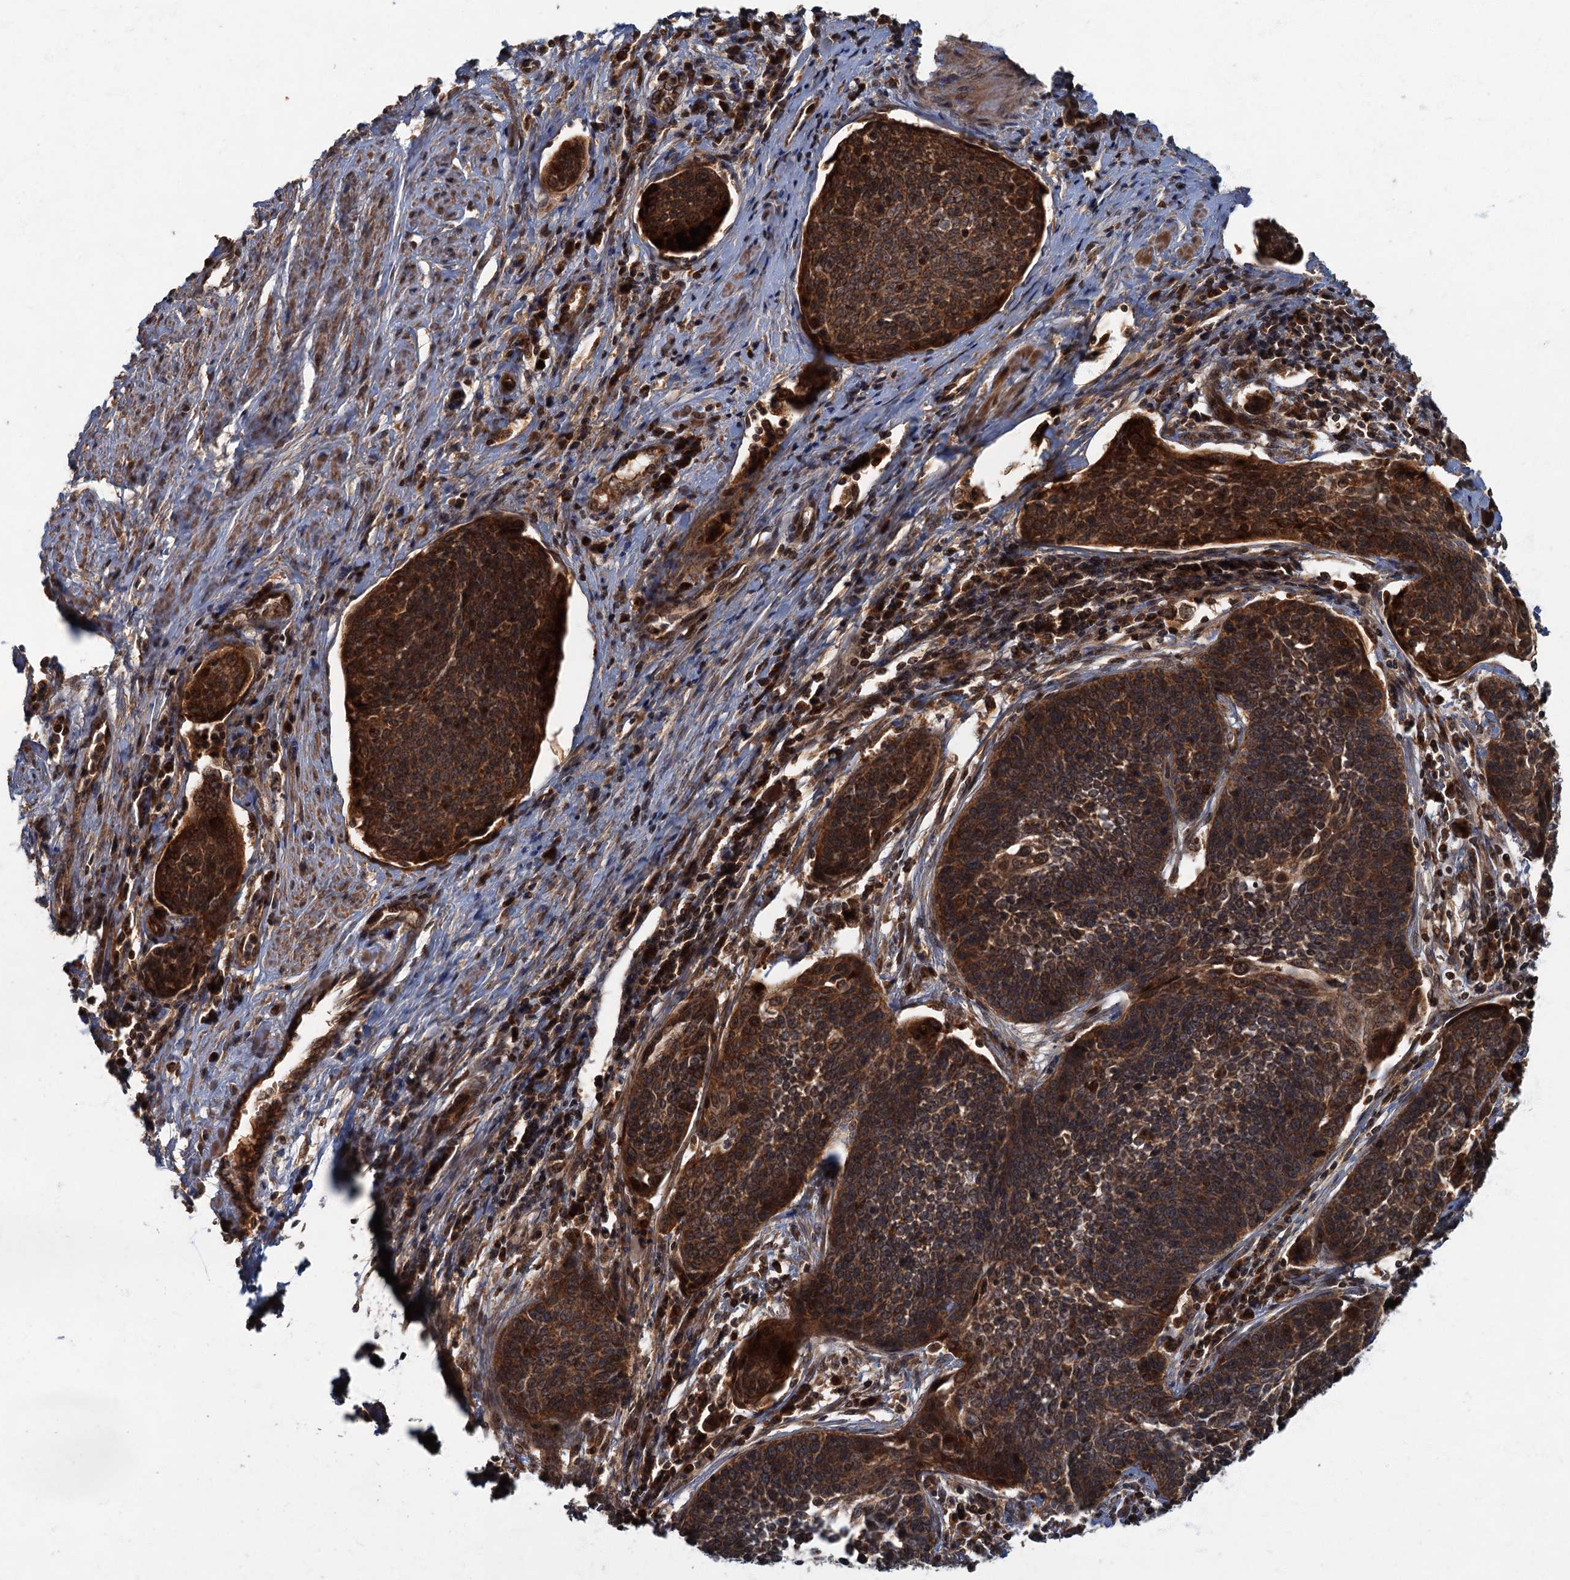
{"staining": {"intensity": "strong", "quantity": ">75%", "location": "cytoplasmic/membranous"}, "tissue": "cervical cancer", "cell_type": "Tumor cells", "image_type": "cancer", "snomed": [{"axis": "morphology", "description": "Squamous cell carcinoma, NOS"}, {"axis": "topography", "description": "Cervix"}], "caption": "Immunohistochemical staining of squamous cell carcinoma (cervical) reveals high levels of strong cytoplasmic/membranous positivity in about >75% of tumor cells. The staining was performed using DAB (3,3'-diaminobenzidine) to visualize the protein expression in brown, while the nuclei were stained in blue with hematoxylin (Magnification: 20x).", "gene": "SLC11A2", "patient": {"sex": "female", "age": 34}}